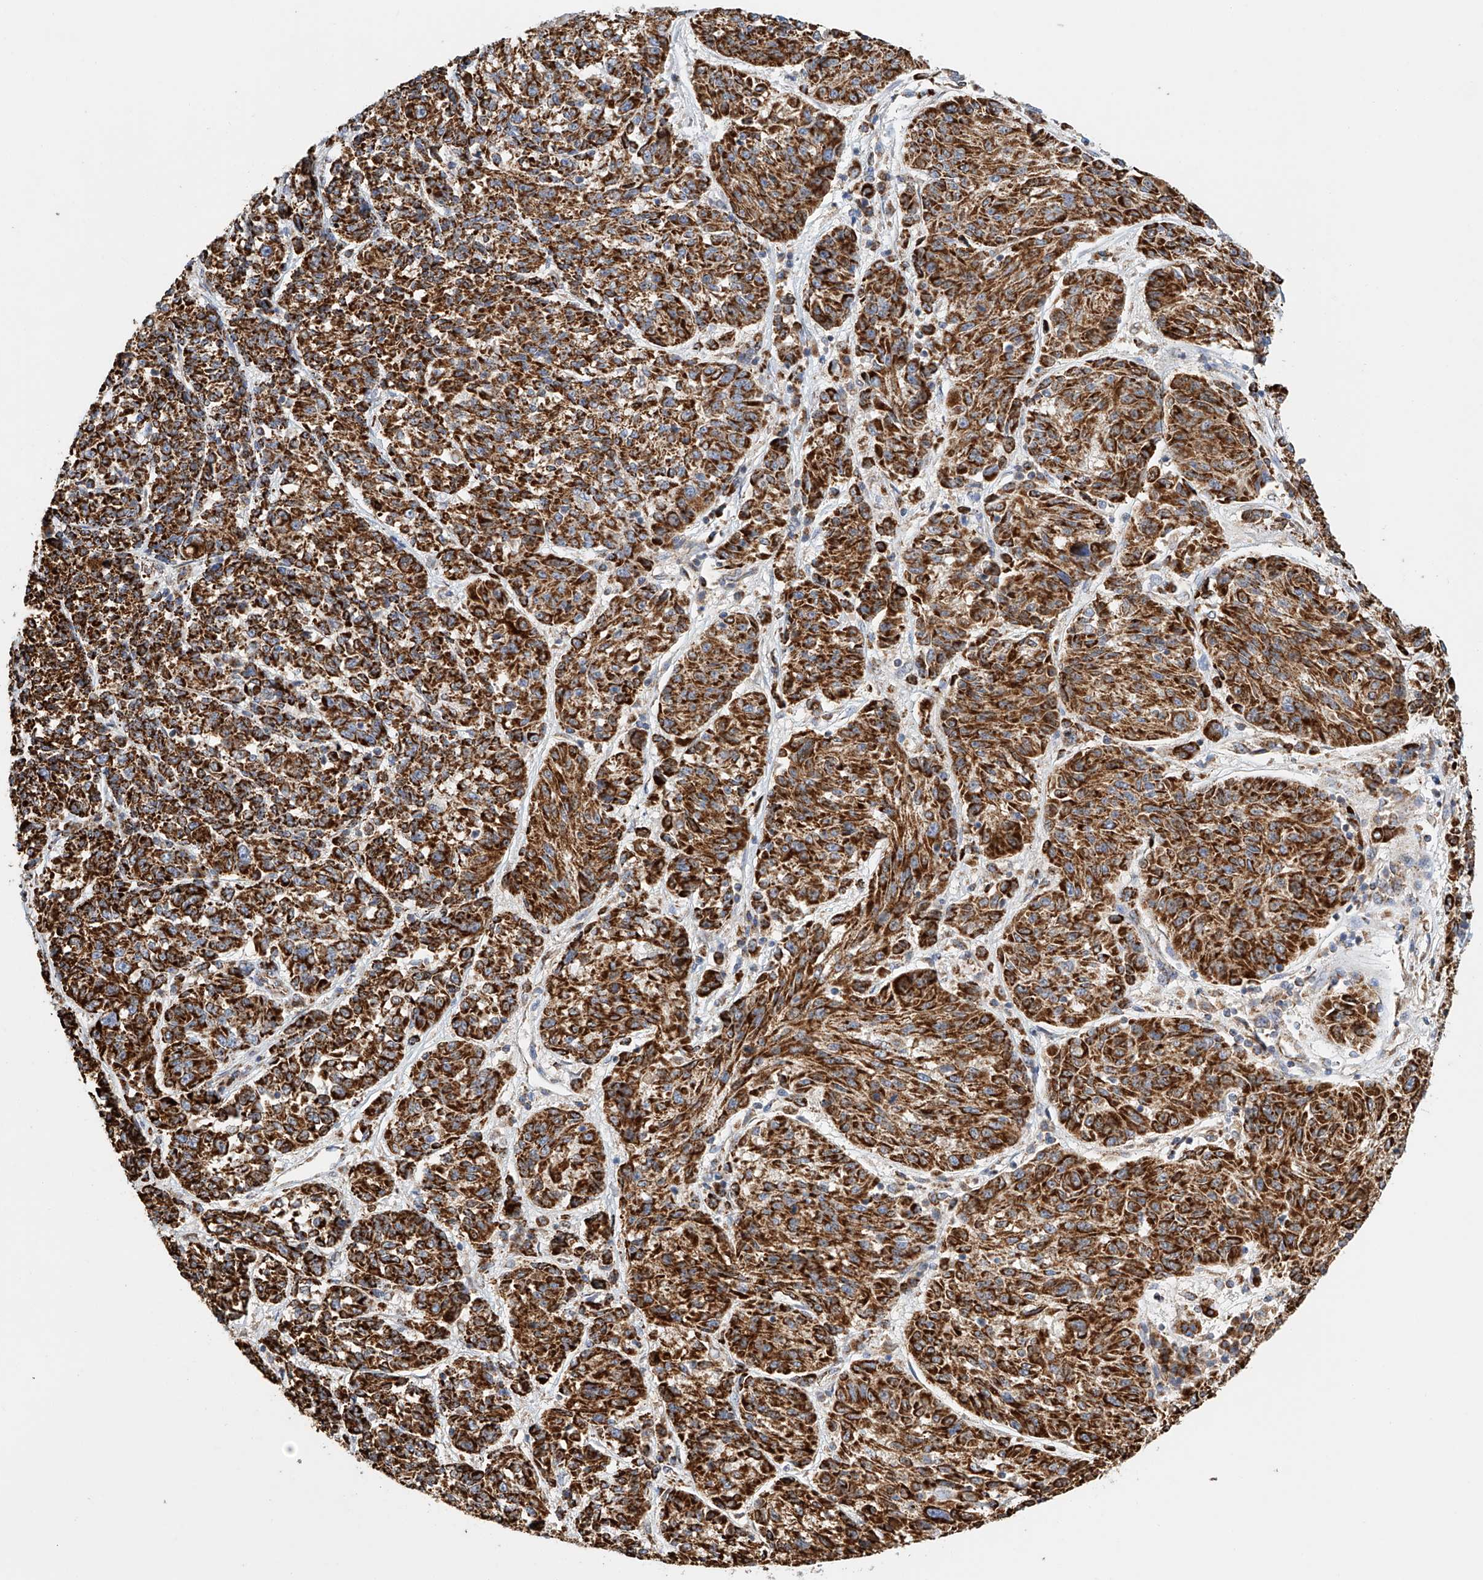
{"staining": {"intensity": "strong", "quantity": ">75%", "location": "cytoplasmic/membranous"}, "tissue": "melanoma", "cell_type": "Tumor cells", "image_type": "cancer", "snomed": [{"axis": "morphology", "description": "Malignant melanoma, NOS"}, {"axis": "topography", "description": "Skin"}], "caption": "The immunohistochemical stain labels strong cytoplasmic/membranous staining in tumor cells of melanoma tissue. (DAB IHC, brown staining for protein, blue staining for nuclei).", "gene": "MCL1", "patient": {"sex": "male", "age": 53}}